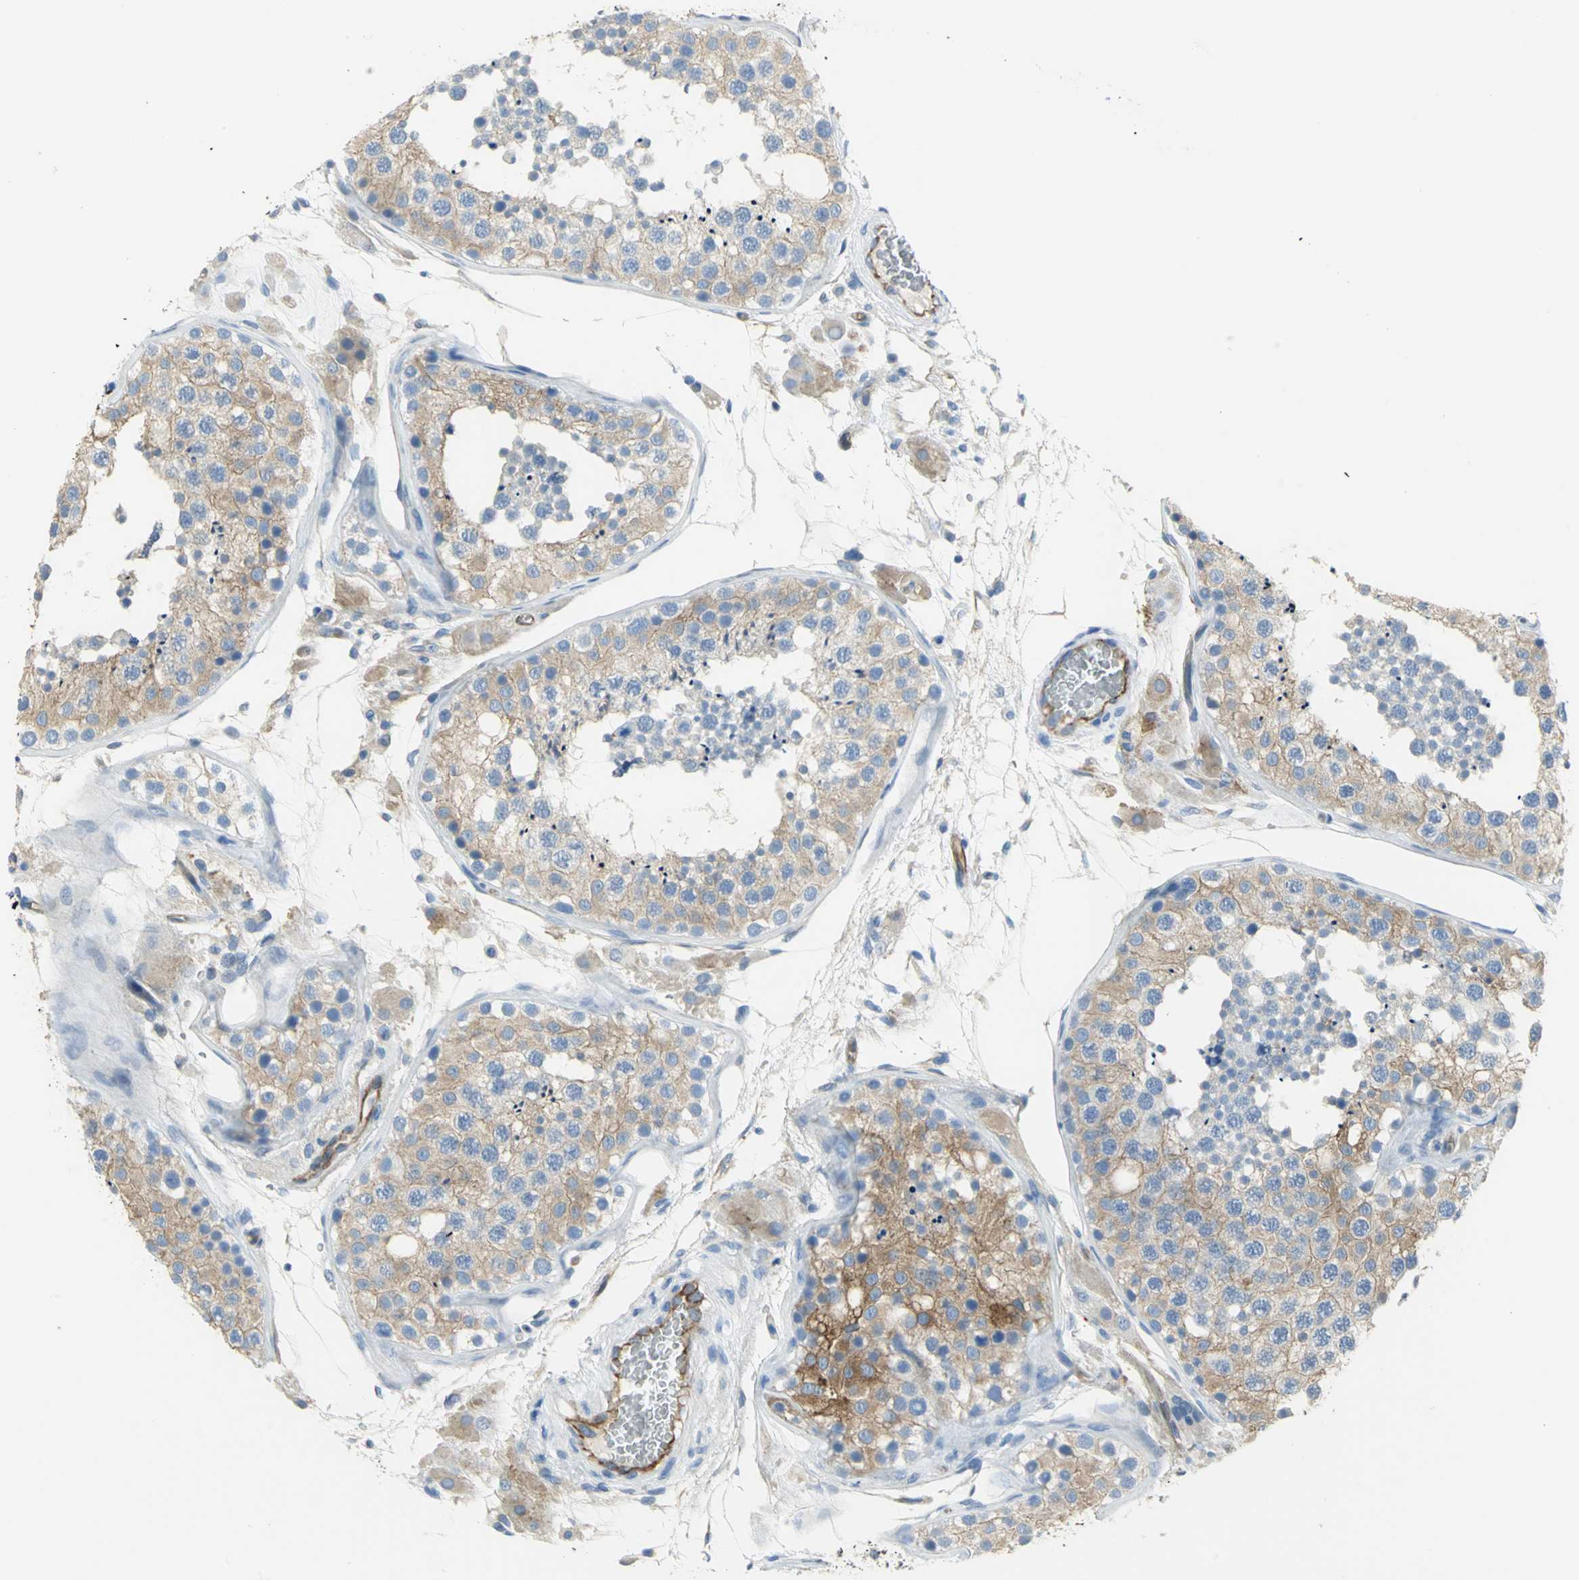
{"staining": {"intensity": "weak", "quantity": ">75%", "location": "cytoplasmic/membranous"}, "tissue": "testis", "cell_type": "Cells in seminiferous ducts", "image_type": "normal", "snomed": [{"axis": "morphology", "description": "Normal tissue, NOS"}, {"axis": "topography", "description": "Testis"}], "caption": "Protein staining of benign testis reveals weak cytoplasmic/membranous staining in about >75% of cells in seminiferous ducts. The protein of interest is stained brown, and the nuclei are stained in blue (DAB (3,3'-diaminobenzidine) IHC with brightfield microscopy, high magnification).", "gene": "FLNB", "patient": {"sex": "male", "age": 26}}